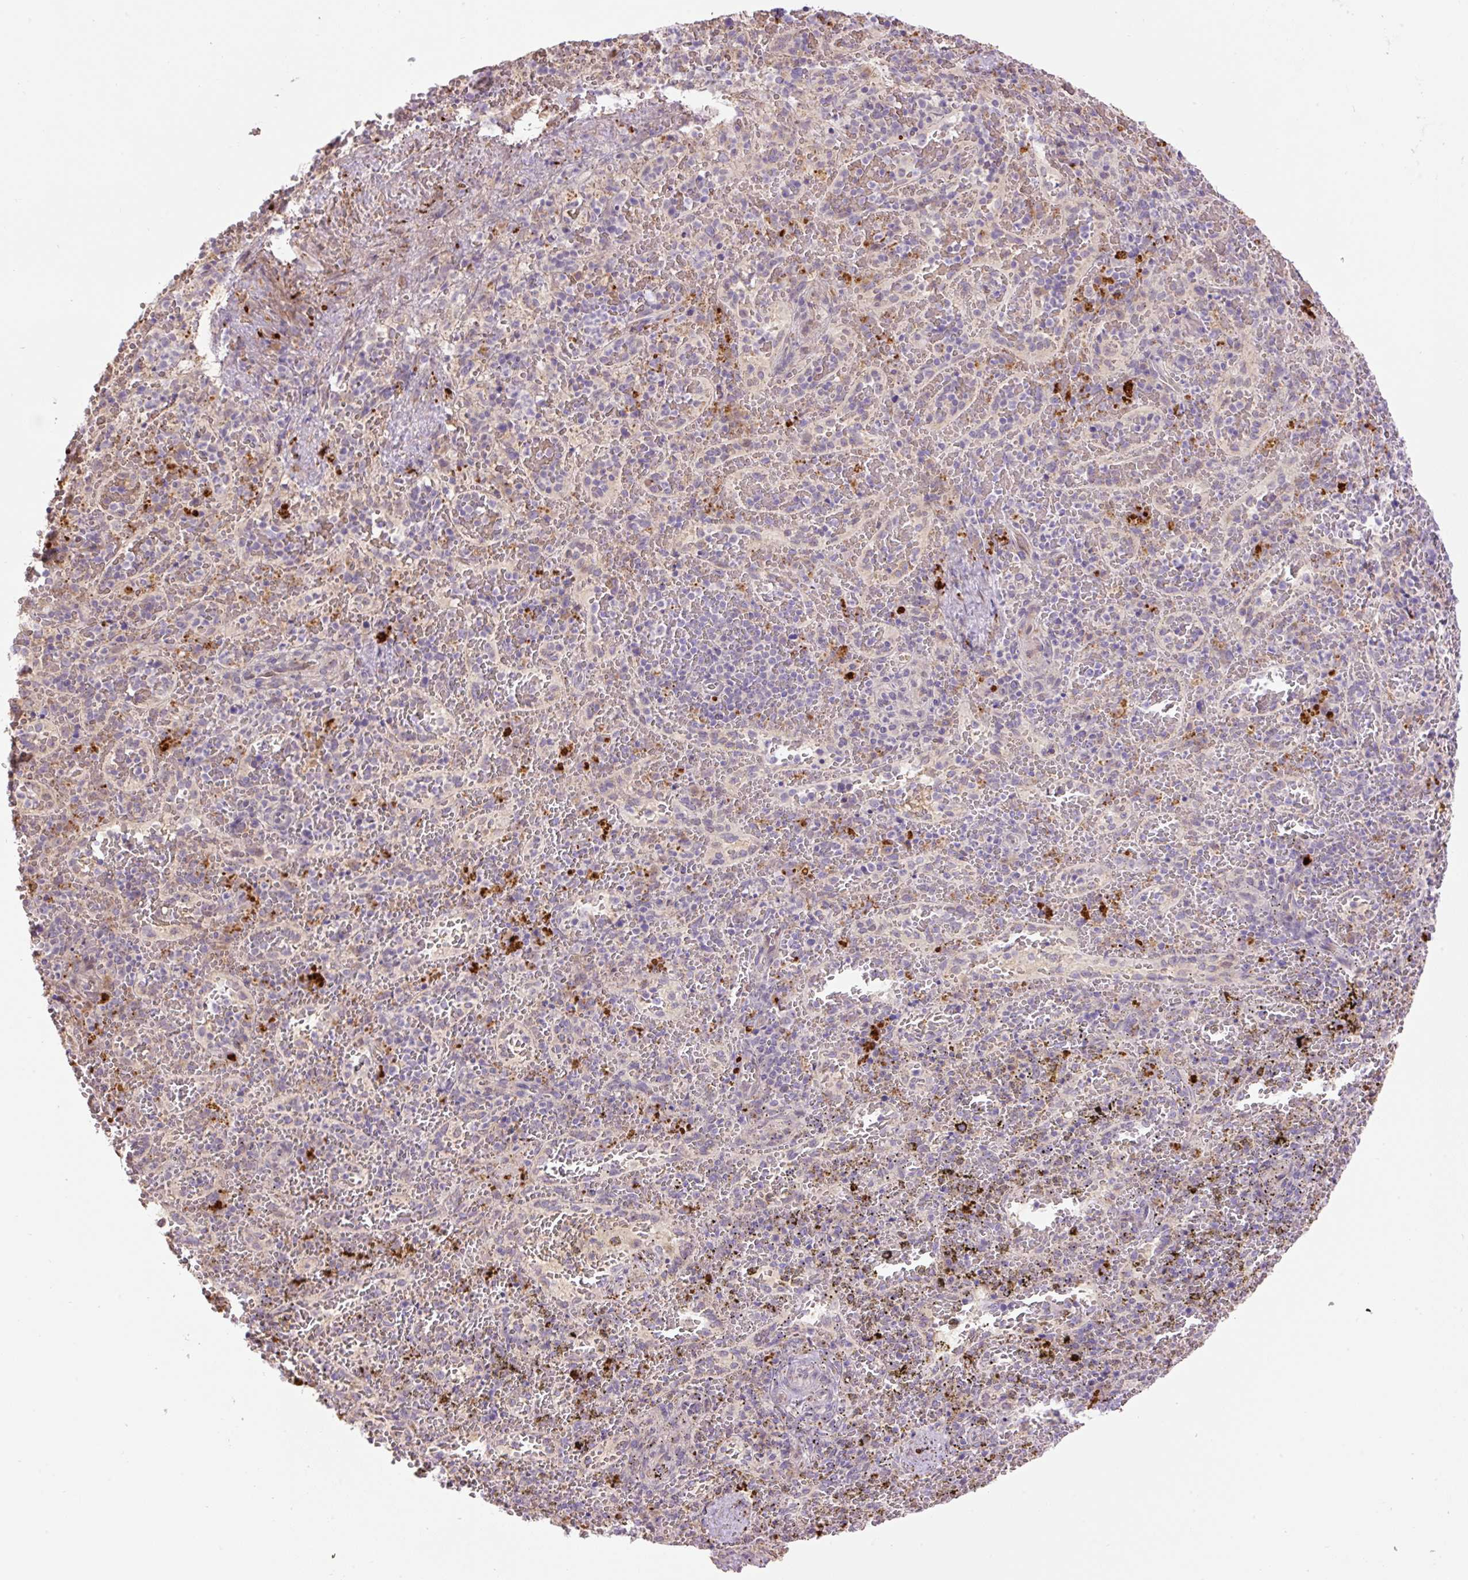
{"staining": {"intensity": "negative", "quantity": "none", "location": "none"}, "tissue": "spleen", "cell_type": "Cells in red pulp", "image_type": "normal", "snomed": [{"axis": "morphology", "description": "Normal tissue, NOS"}, {"axis": "topography", "description": "Spleen"}], "caption": "Immunohistochemistry (IHC) micrograph of unremarkable spleen stained for a protein (brown), which displays no positivity in cells in red pulp.", "gene": "HABP4", "patient": {"sex": "female", "age": 50}}